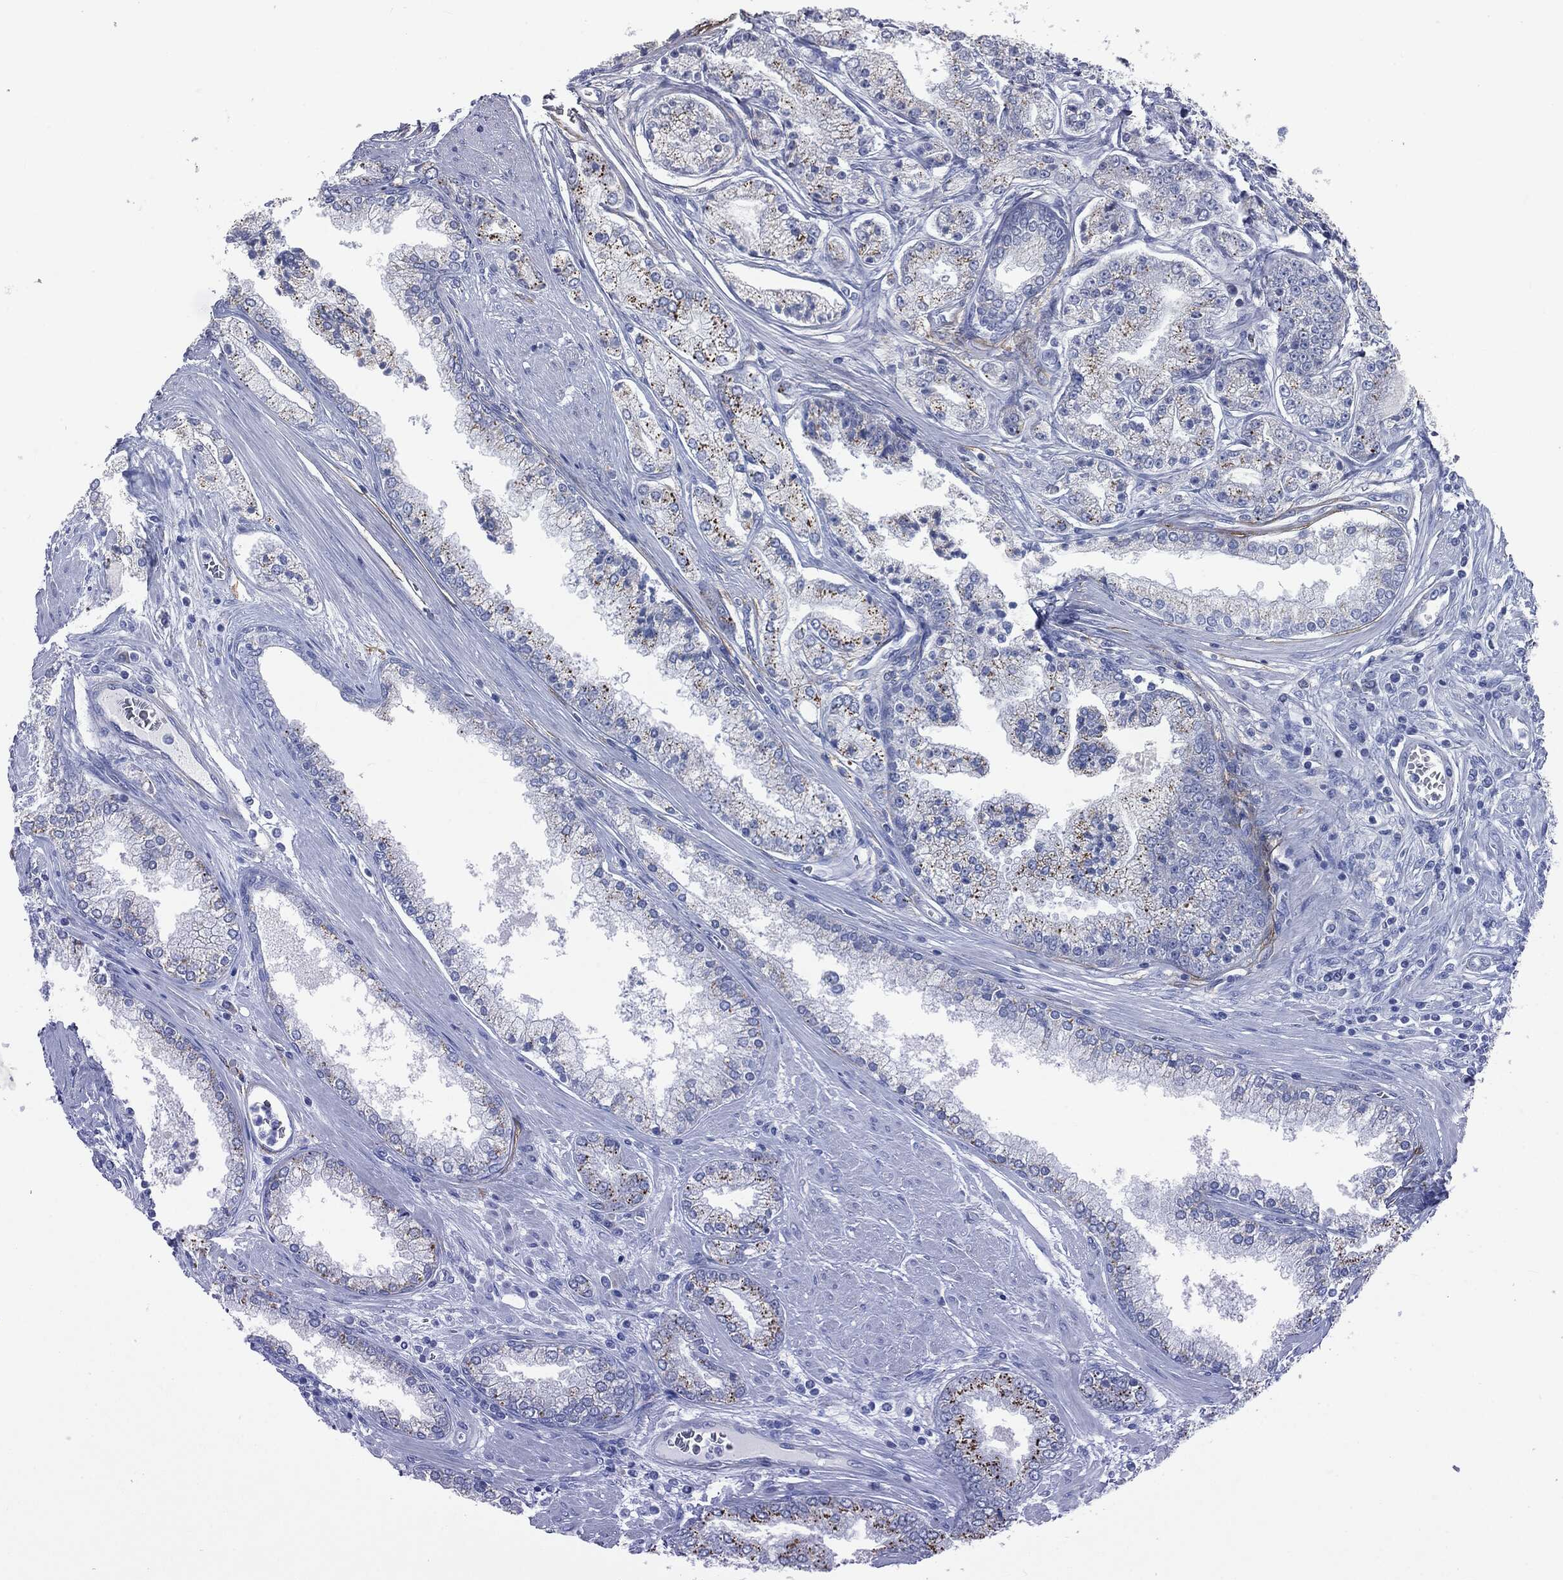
{"staining": {"intensity": "negative", "quantity": "none", "location": "none"}, "tissue": "prostate cancer", "cell_type": "Tumor cells", "image_type": "cancer", "snomed": [{"axis": "morphology", "description": "Adenocarcinoma, High grade"}, {"axis": "topography", "description": "Prostate"}], "caption": "Immunohistochemistry histopathology image of neoplastic tissue: prostate cancer stained with DAB (3,3'-diaminobenzidine) displays no significant protein staining in tumor cells.", "gene": "CAV3", "patient": {"sex": "male", "age": 66}}